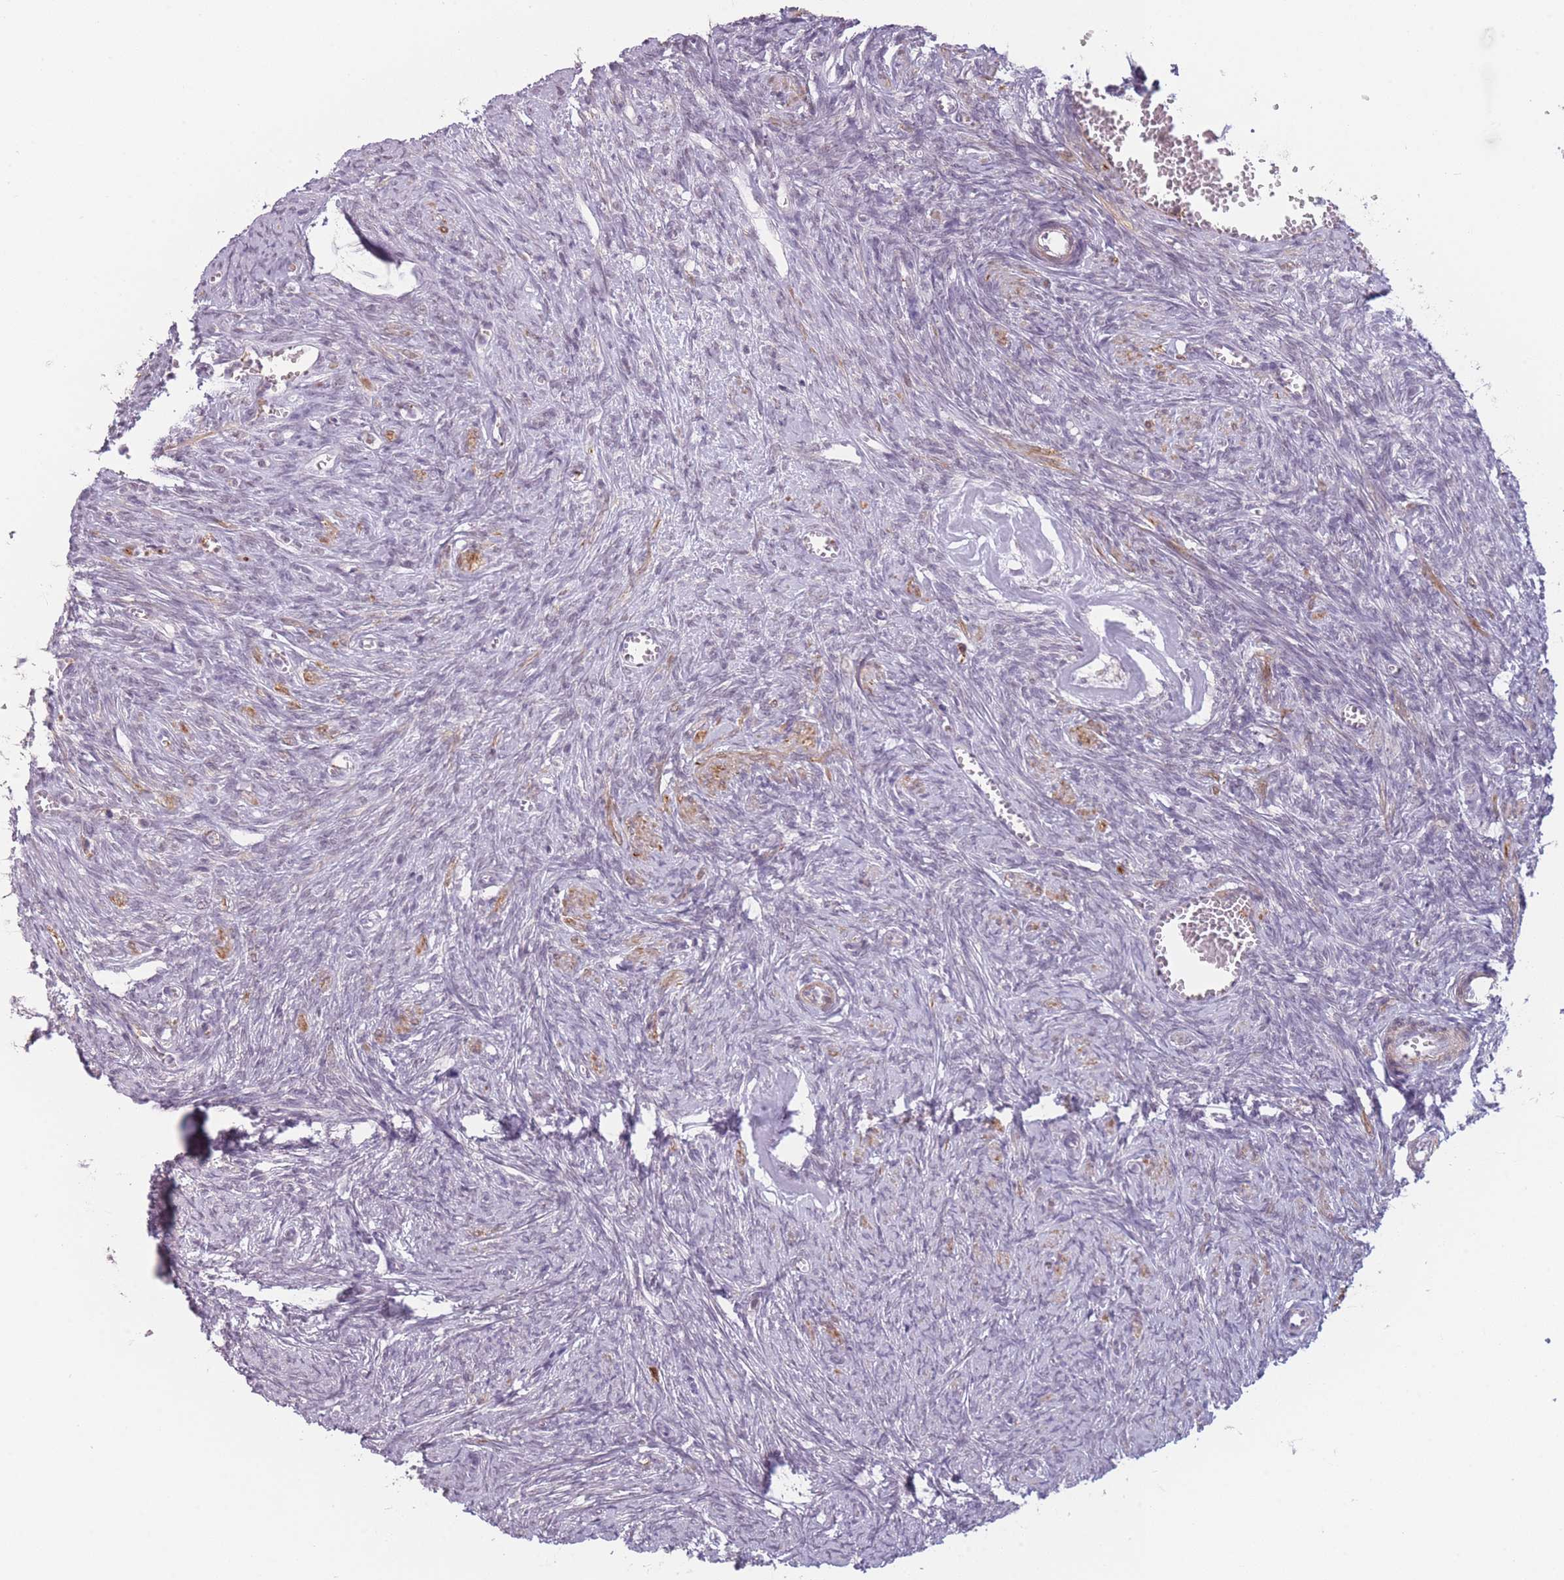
{"staining": {"intensity": "negative", "quantity": "none", "location": "none"}, "tissue": "ovary", "cell_type": "Ovarian stroma cells", "image_type": "normal", "snomed": [{"axis": "morphology", "description": "Normal tissue, NOS"}, {"axis": "topography", "description": "Ovary"}], "caption": "IHC of normal ovary reveals no staining in ovarian stroma cells.", "gene": "SIN3B", "patient": {"sex": "female", "age": 44}}